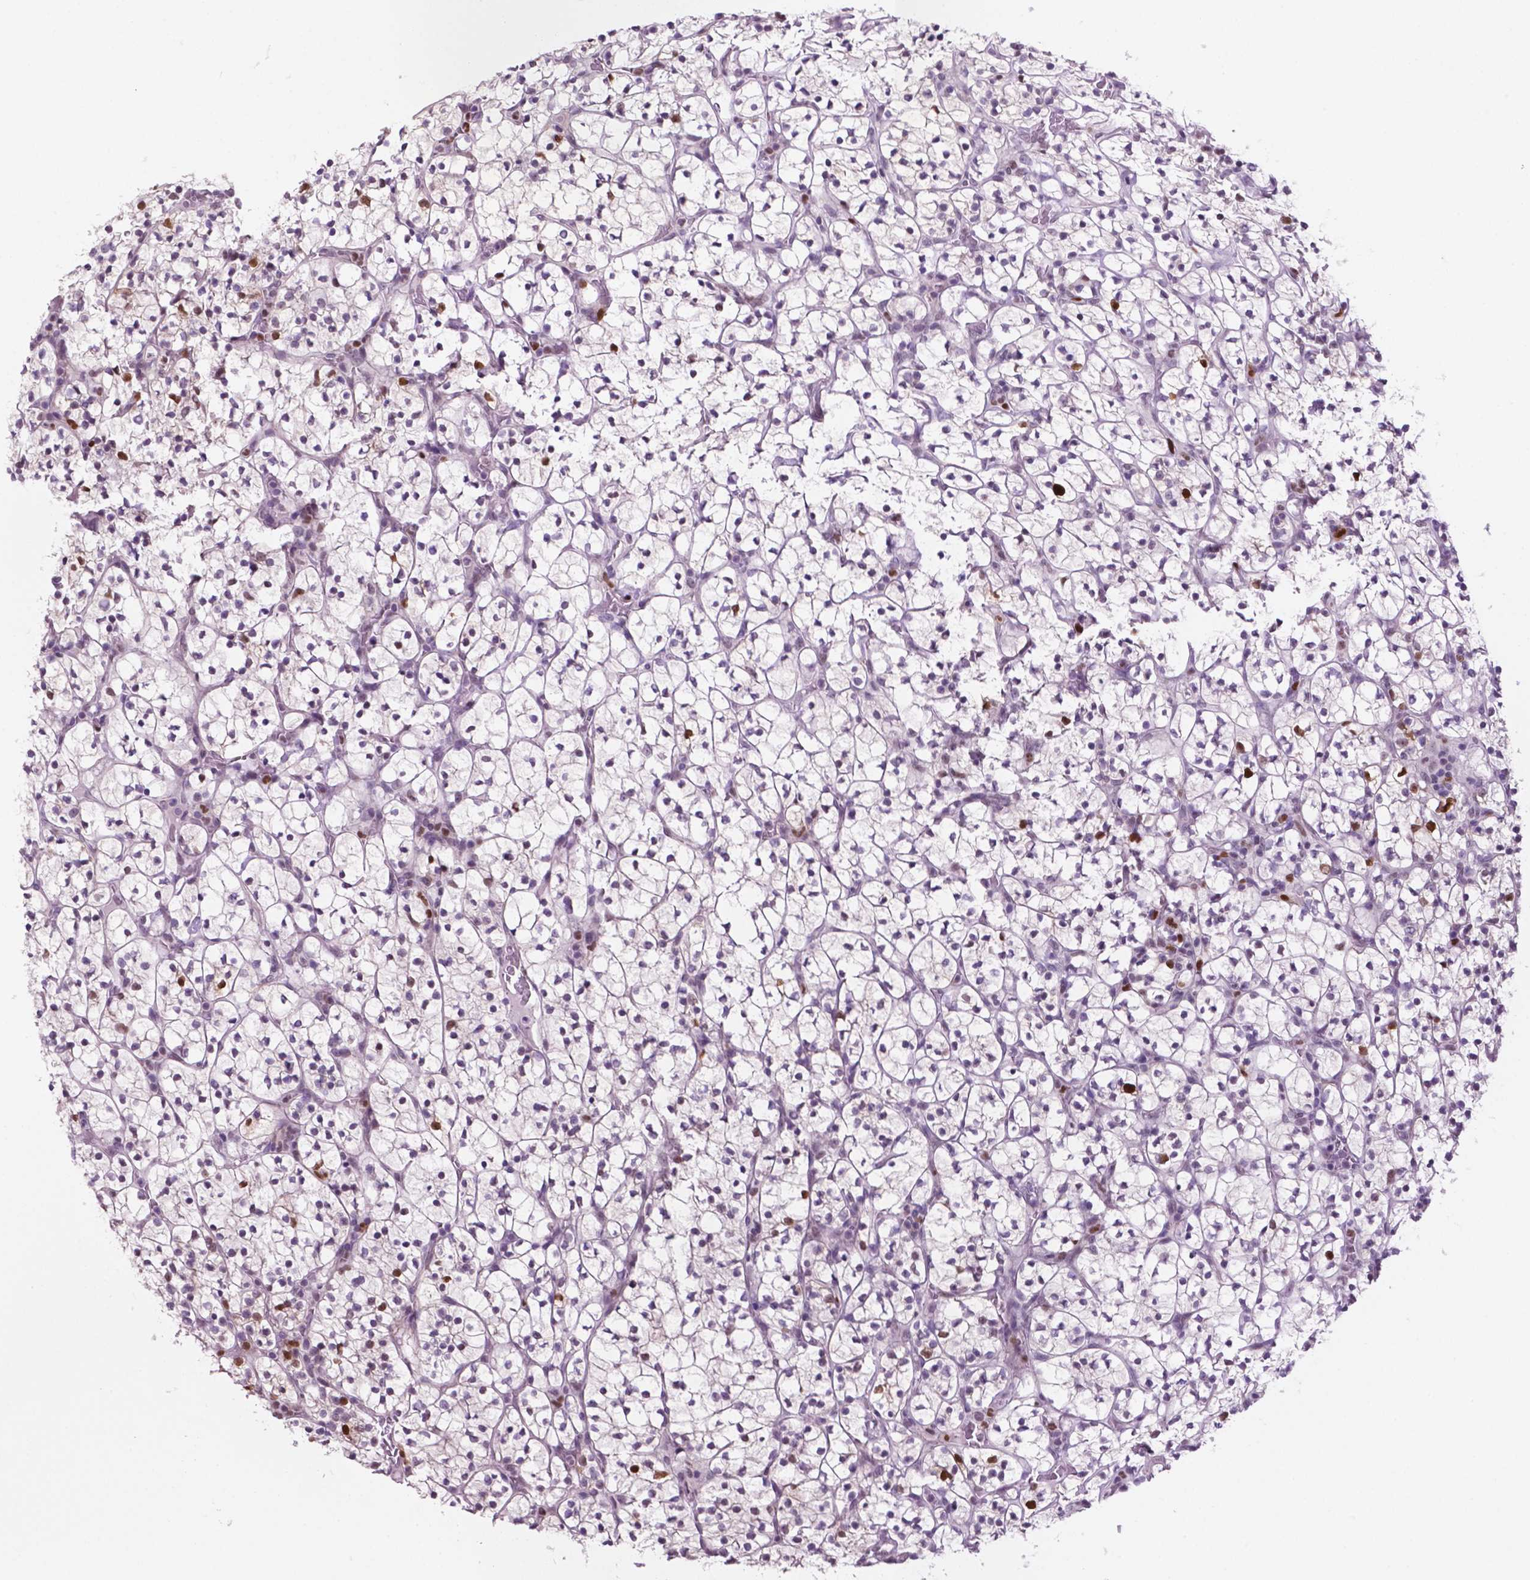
{"staining": {"intensity": "strong", "quantity": "<25%", "location": "nuclear"}, "tissue": "renal cancer", "cell_type": "Tumor cells", "image_type": "cancer", "snomed": [{"axis": "morphology", "description": "Adenocarcinoma, NOS"}, {"axis": "topography", "description": "Kidney"}], "caption": "High-power microscopy captured an immunohistochemistry image of renal cancer (adenocarcinoma), revealing strong nuclear expression in approximately <25% of tumor cells. The staining was performed using DAB, with brown indicating positive protein expression. Nuclei are stained blue with hematoxylin.", "gene": "NCAPH2", "patient": {"sex": "female", "age": 89}}